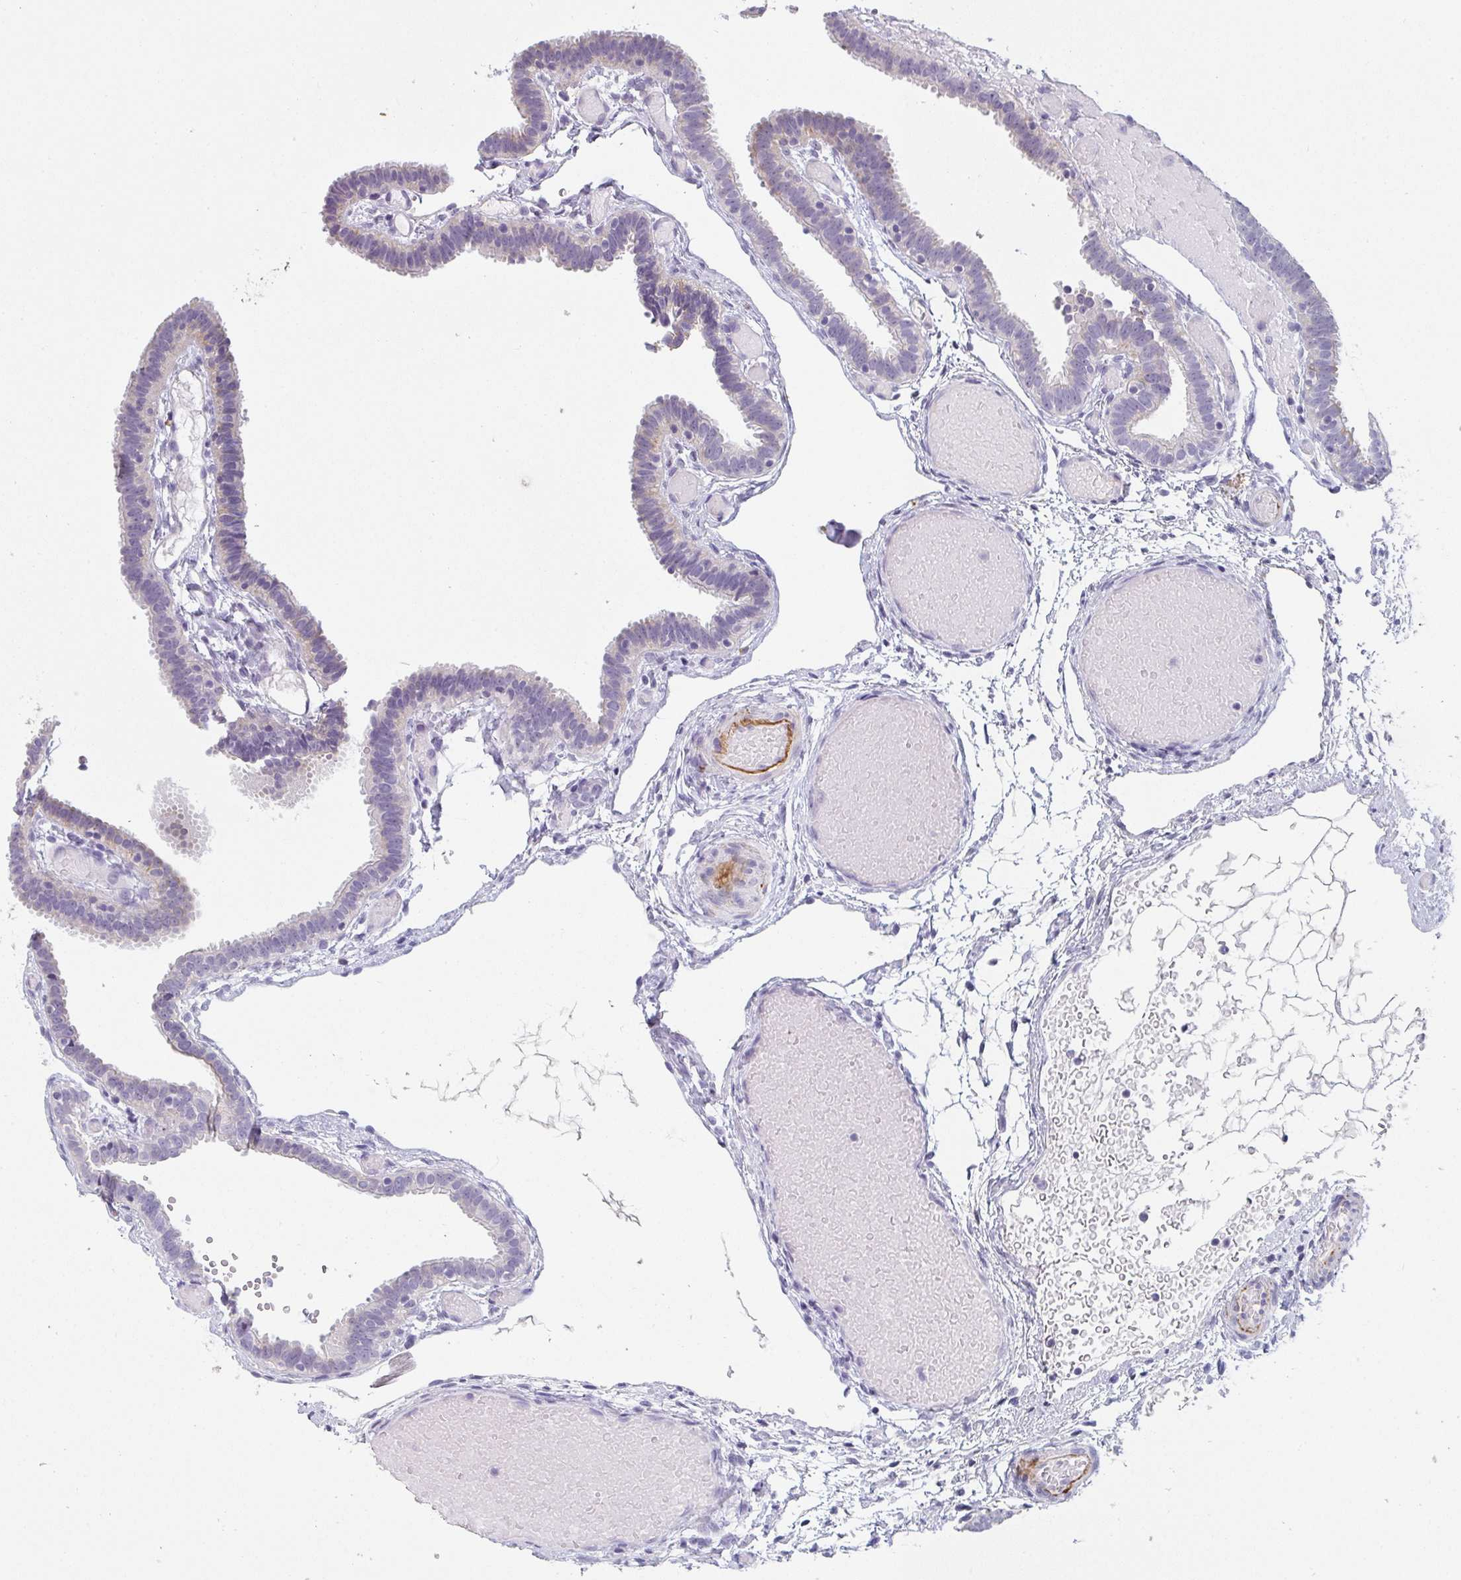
{"staining": {"intensity": "negative", "quantity": "none", "location": "none"}, "tissue": "fallopian tube", "cell_type": "Glandular cells", "image_type": "normal", "snomed": [{"axis": "morphology", "description": "Normal tissue, NOS"}, {"axis": "topography", "description": "Fallopian tube"}], "caption": "Immunohistochemical staining of unremarkable fallopian tube displays no significant staining in glandular cells. The staining was performed using DAB to visualize the protein expression in brown, while the nuclei were stained in blue with hematoxylin (Magnification: 20x).", "gene": "C1QTNF8", "patient": {"sex": "female", "age": 37}}